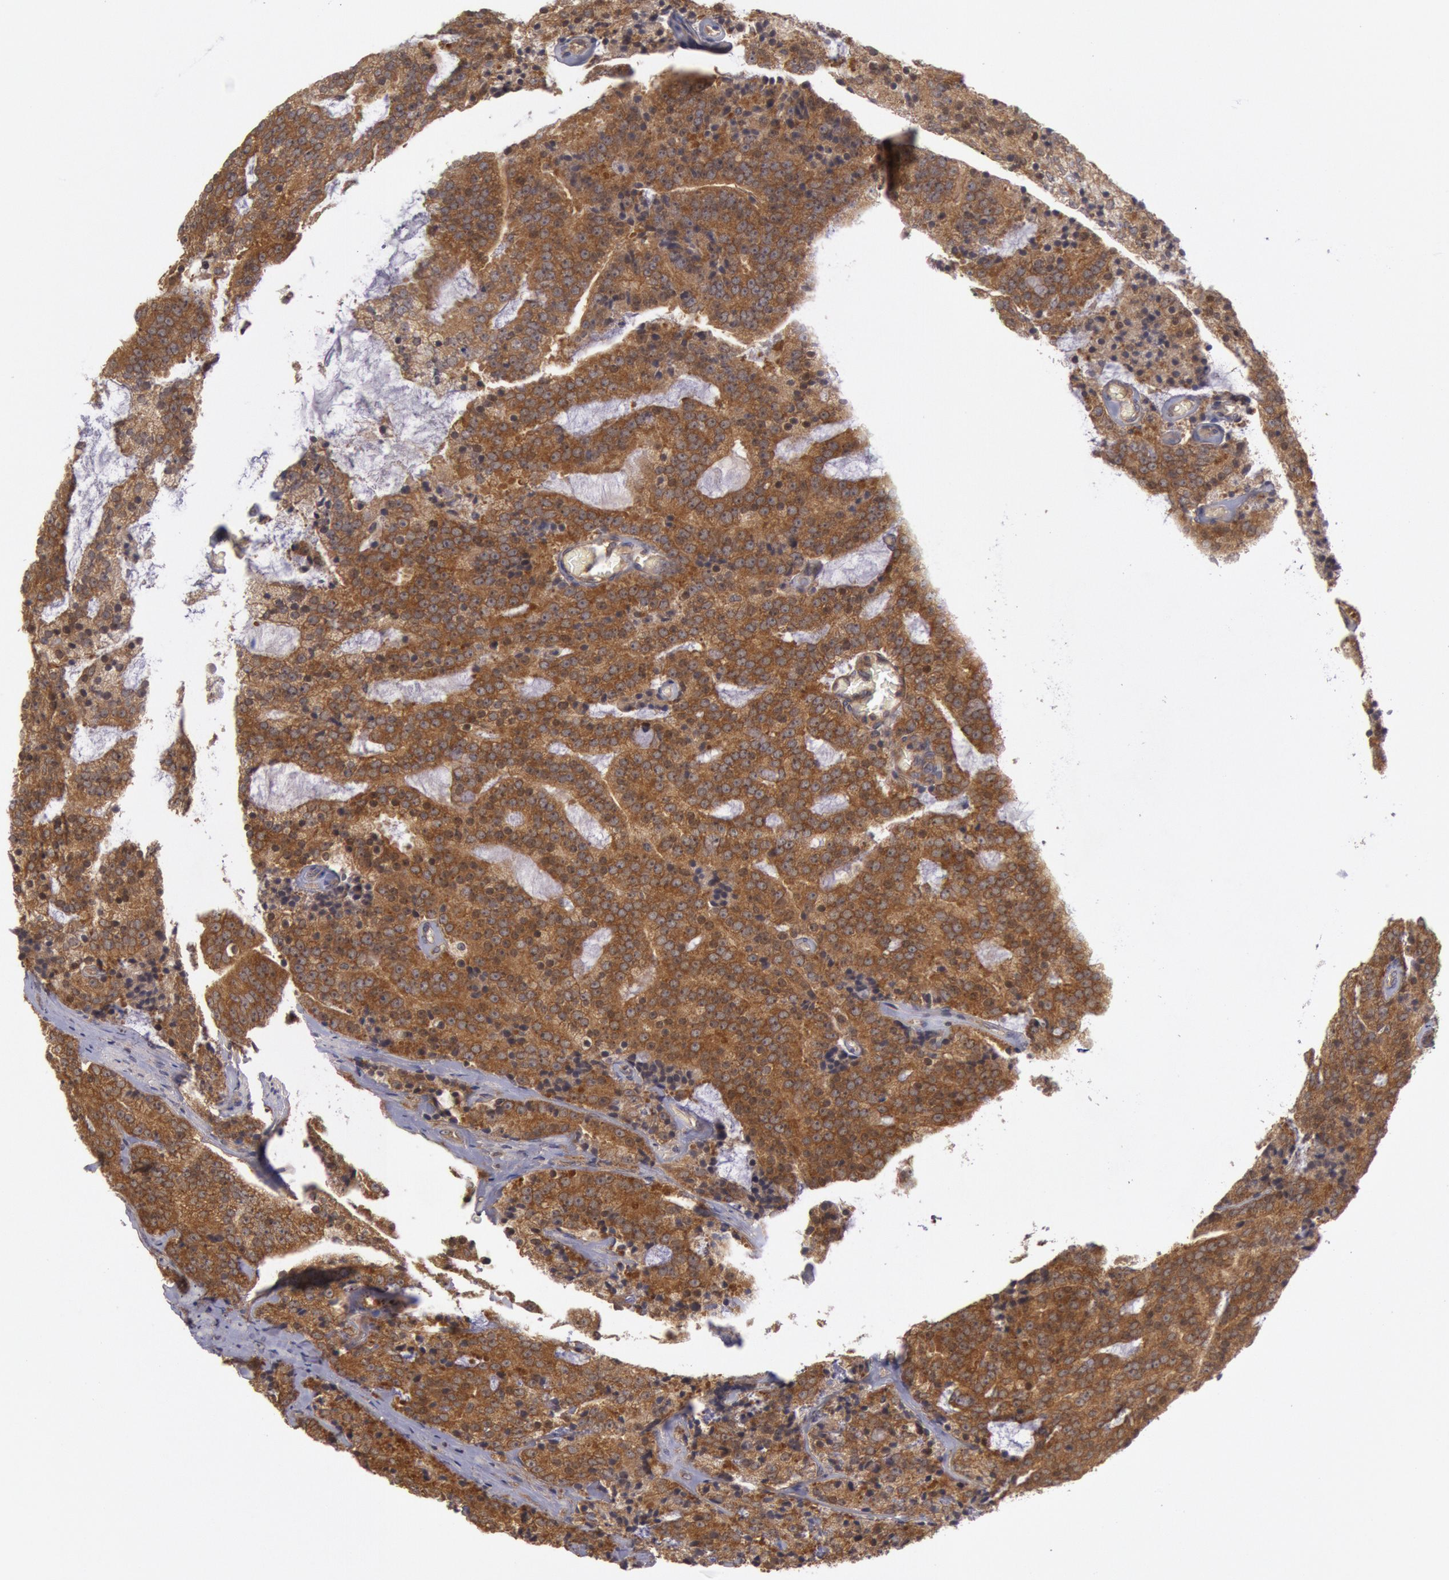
{"staining": {"intensity": "strong", "quantity": ">75%", "location": "cytoplasmic/membranous"}, "tissue": "prostate cancer", "cell_type": "Tumor cells", "image_type": "cancer", "snomed": [{"axis": "morphology", "description": "Adenocarcinoma, Medium grade"}, {"axis": "topography", "description": "Prostate"}], "caption": "DAB immunohistochemical staining of human prostate medium-grade adenocarcinoma exhibits strong cytoplasmic/membranous protein expression in approximately >75% of tumor cells. The protein is stained brown, and the nuclei are stained in blue (DAB (3,3'-diaminobenzidine) IHC with brightfield microscopy, high magnification).", "gene": "BRAF", "patient": {"sex": "male", "age": 65}}